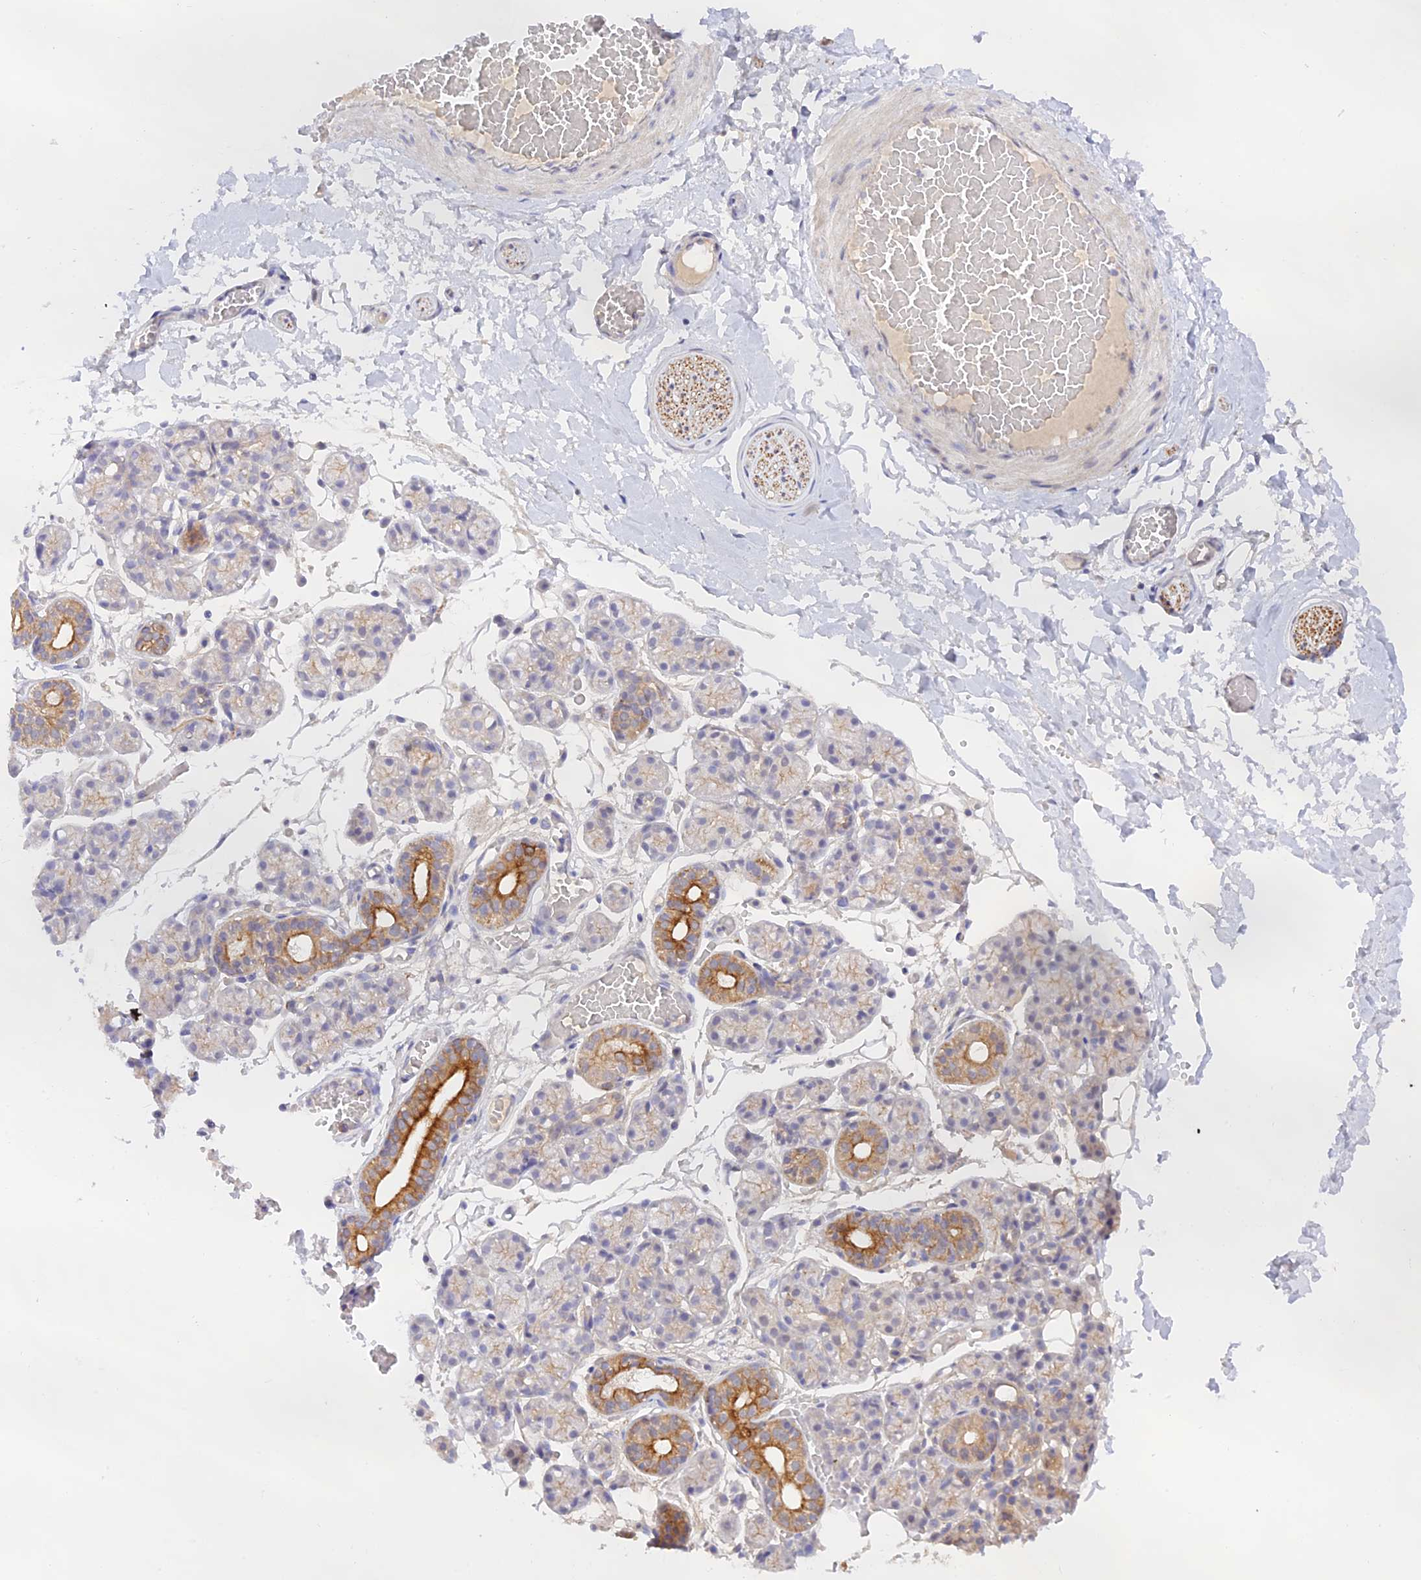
{"staining": {"intensity": "moderate", "quantity": "<25%", "location": "cytoplasmic/membranous"}, "tissue": "salivary gland", "cell_type": "Glandular cells", "image_type": "normal", "snomed": [{"axis": "morphology", "description": "Normal tissue, NOS"}, {"axis": "topography", "description": "Salivary gland"}], "caption": "Normal salivary gland reveals moderate cytoplasmic/membranous positivity in approximately <25% of glandular cells.", "gene": "CAMSAP3", "patient": {"sex": "male", "age": 63}}